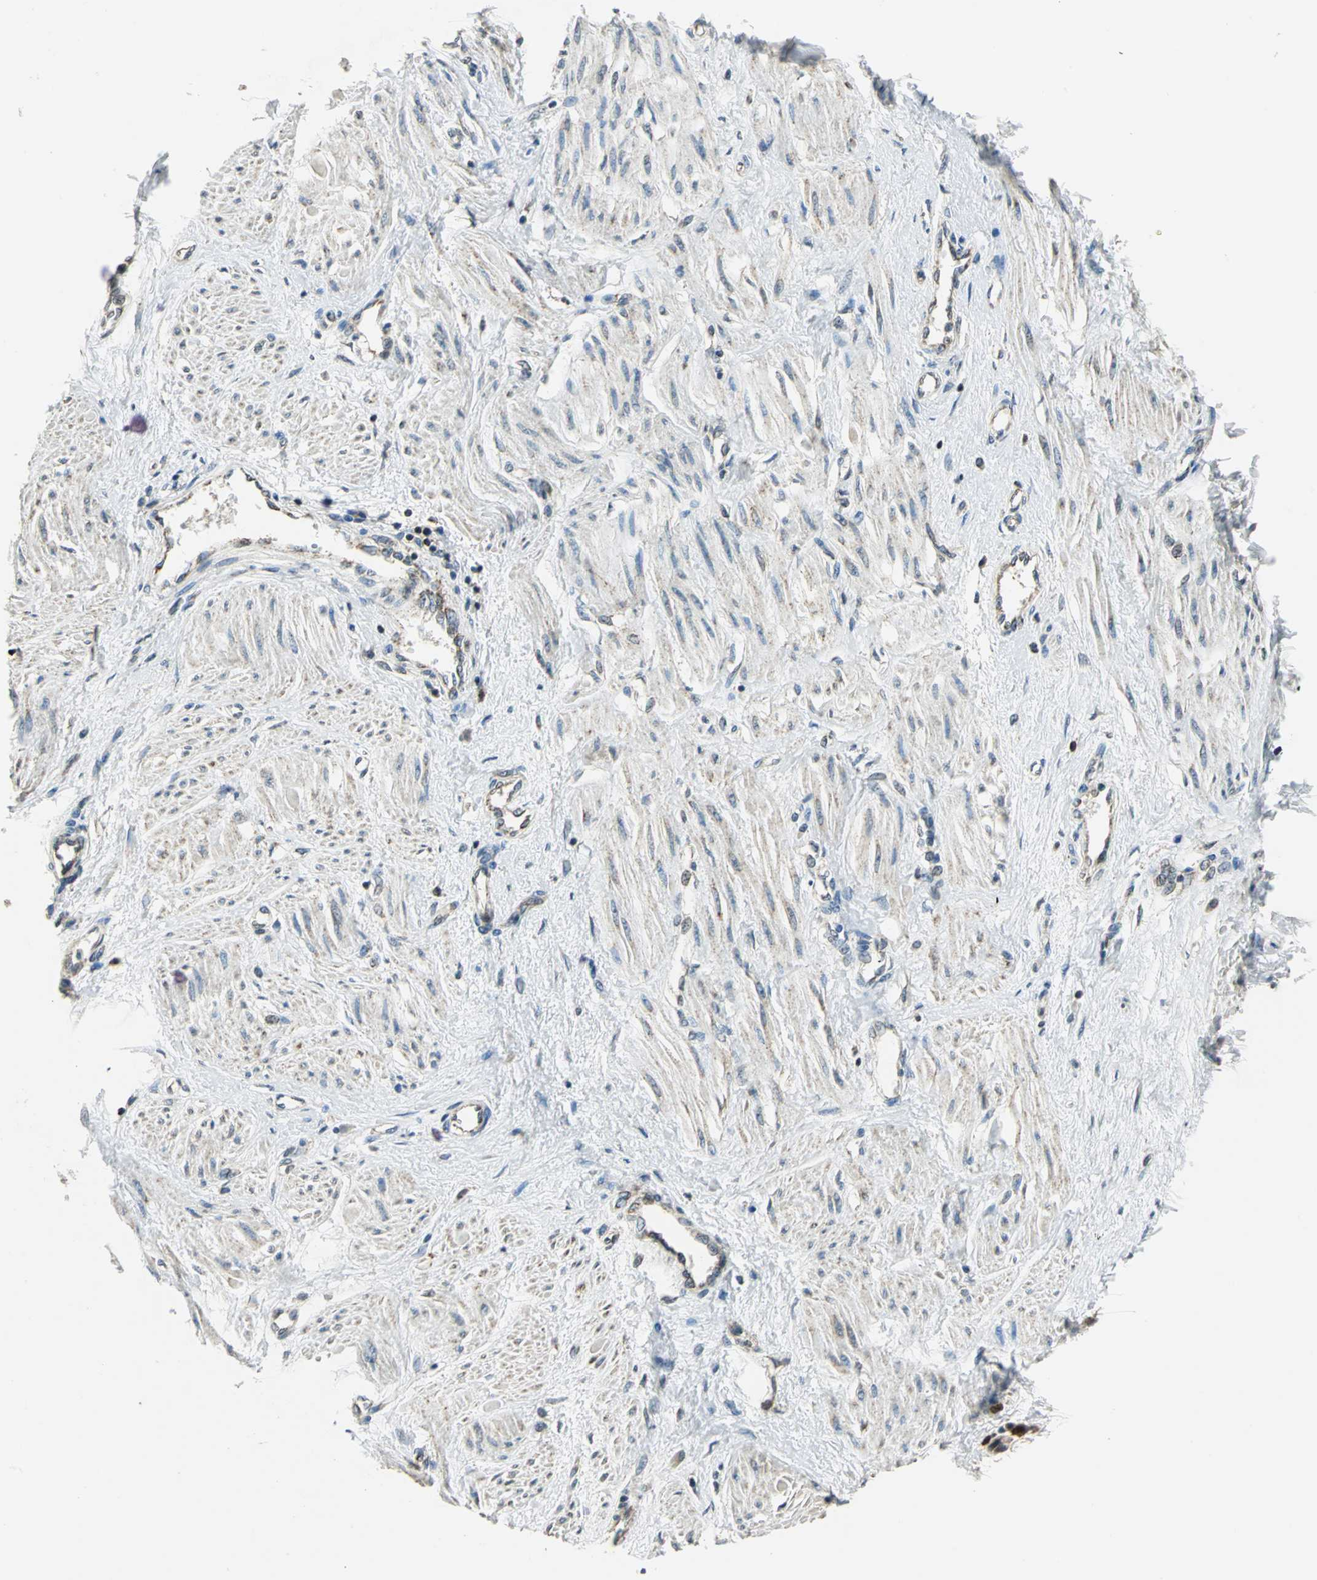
{"staining": {"intensity": "weak", "quantity": ">75%", "location": "cytoplasmic/membranous"}, "tissue": "smooth muscle", "cell_type": "Smooth muscle cells", "image_type": "normal", "snomed": [{"axis": "morphology", "description": "Normal tissue, NOS"}, {"axis": "topography", "description": "Smooth muscle"}, {"axis": "topography", "description": "Uterus"}], "caption": "The immunohistochemical stain shows weak cytoplasmic/membranous positivity in smooth muscle cells of normal smooth muscle.", "gene": "NUDT2", "patient": {"sex": "female", "age": 39}}